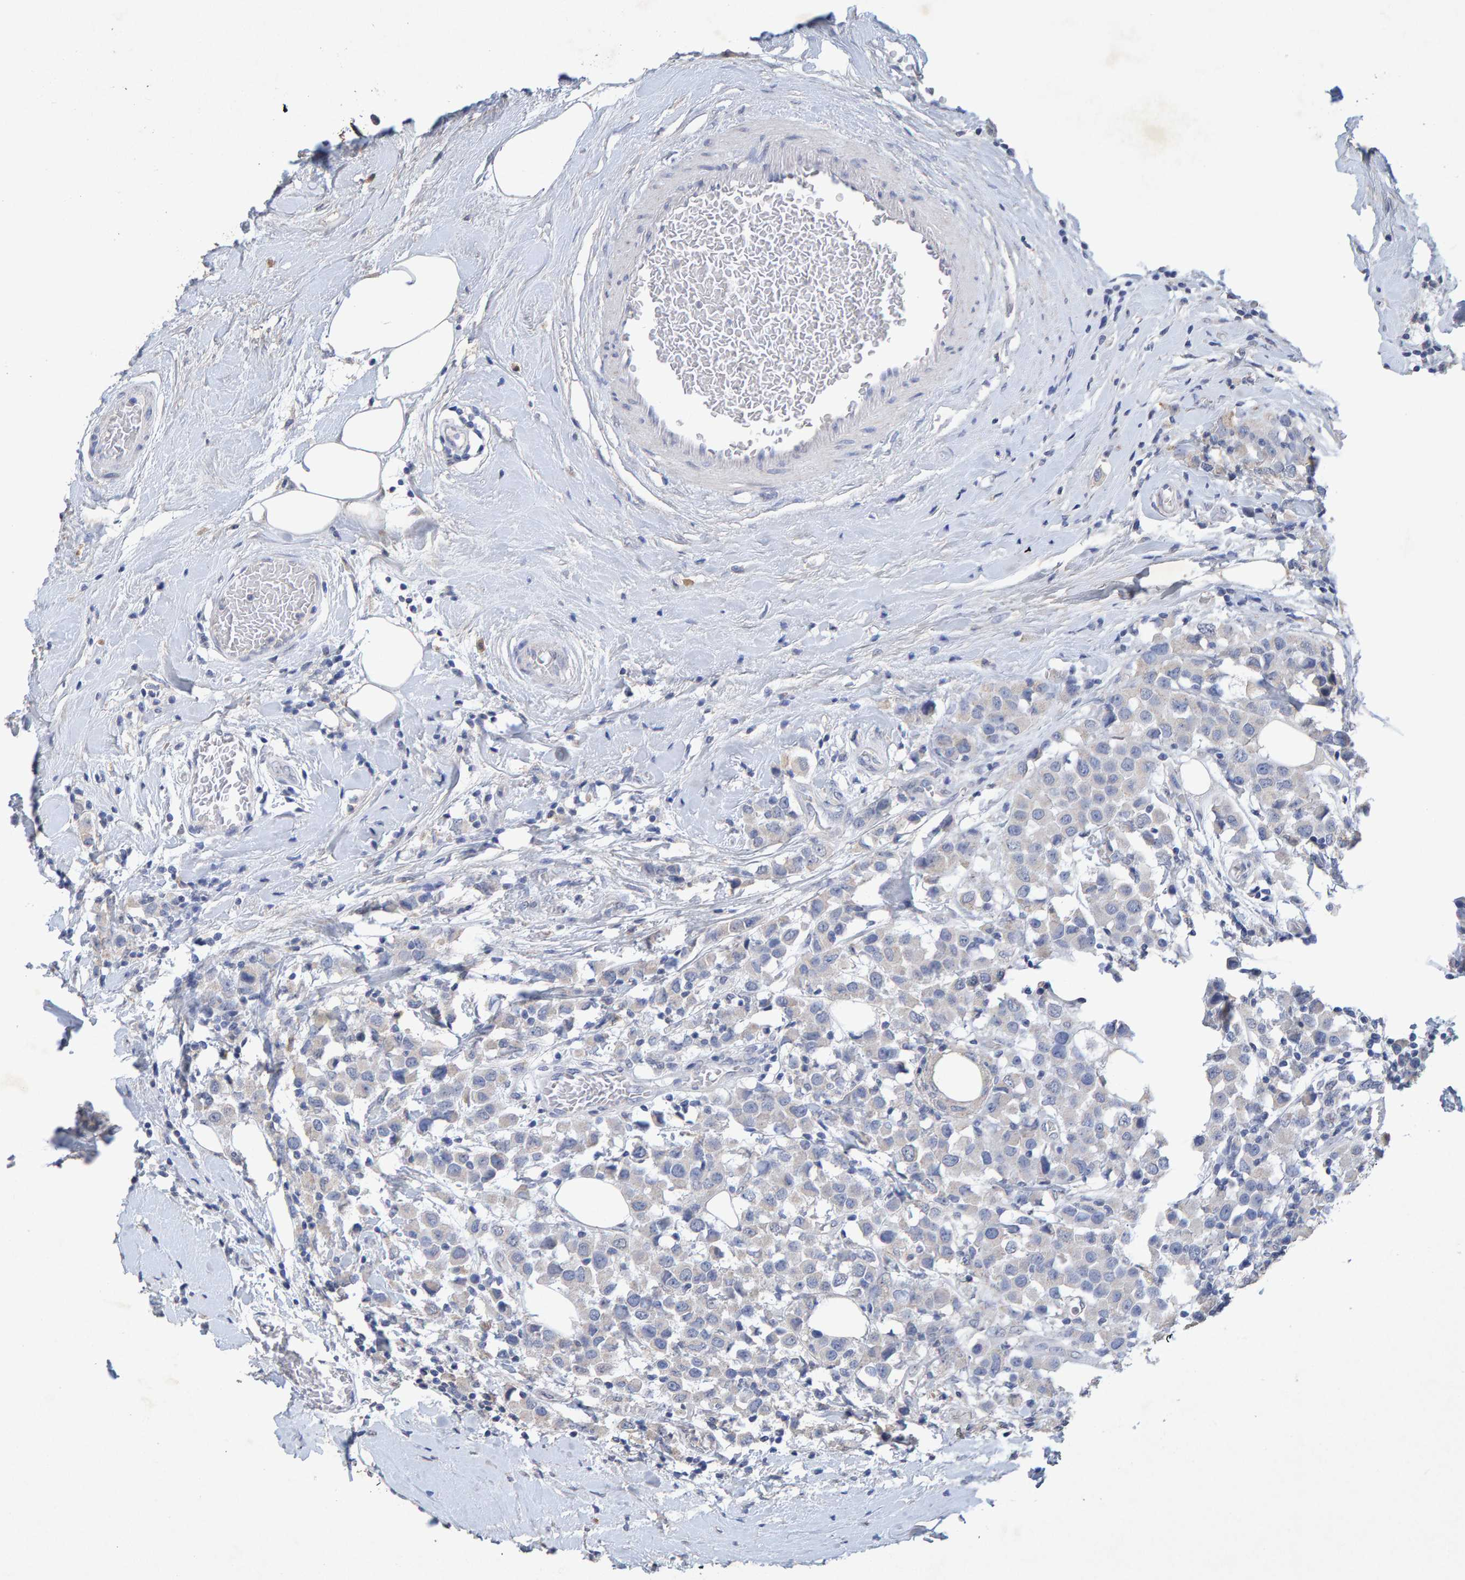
{"staining": {"intensity": "negative", "quantity": "none", "location": "none"}, "tissue": "breast cancer", "cell_type": "Tumor cells", "image_type": "cancer", "snomed": [{"axis": "morphology", "description": "Duct carcinoma"}, {"axis": "topography", "description": "Breast"}], "caption": "Protein analysis of breast cancer (invasive ductal carcinoma) demonstrates no significant staining in tumor cells.", "gene": "CTH", "patient": {"sex": "female", "age": 61}}